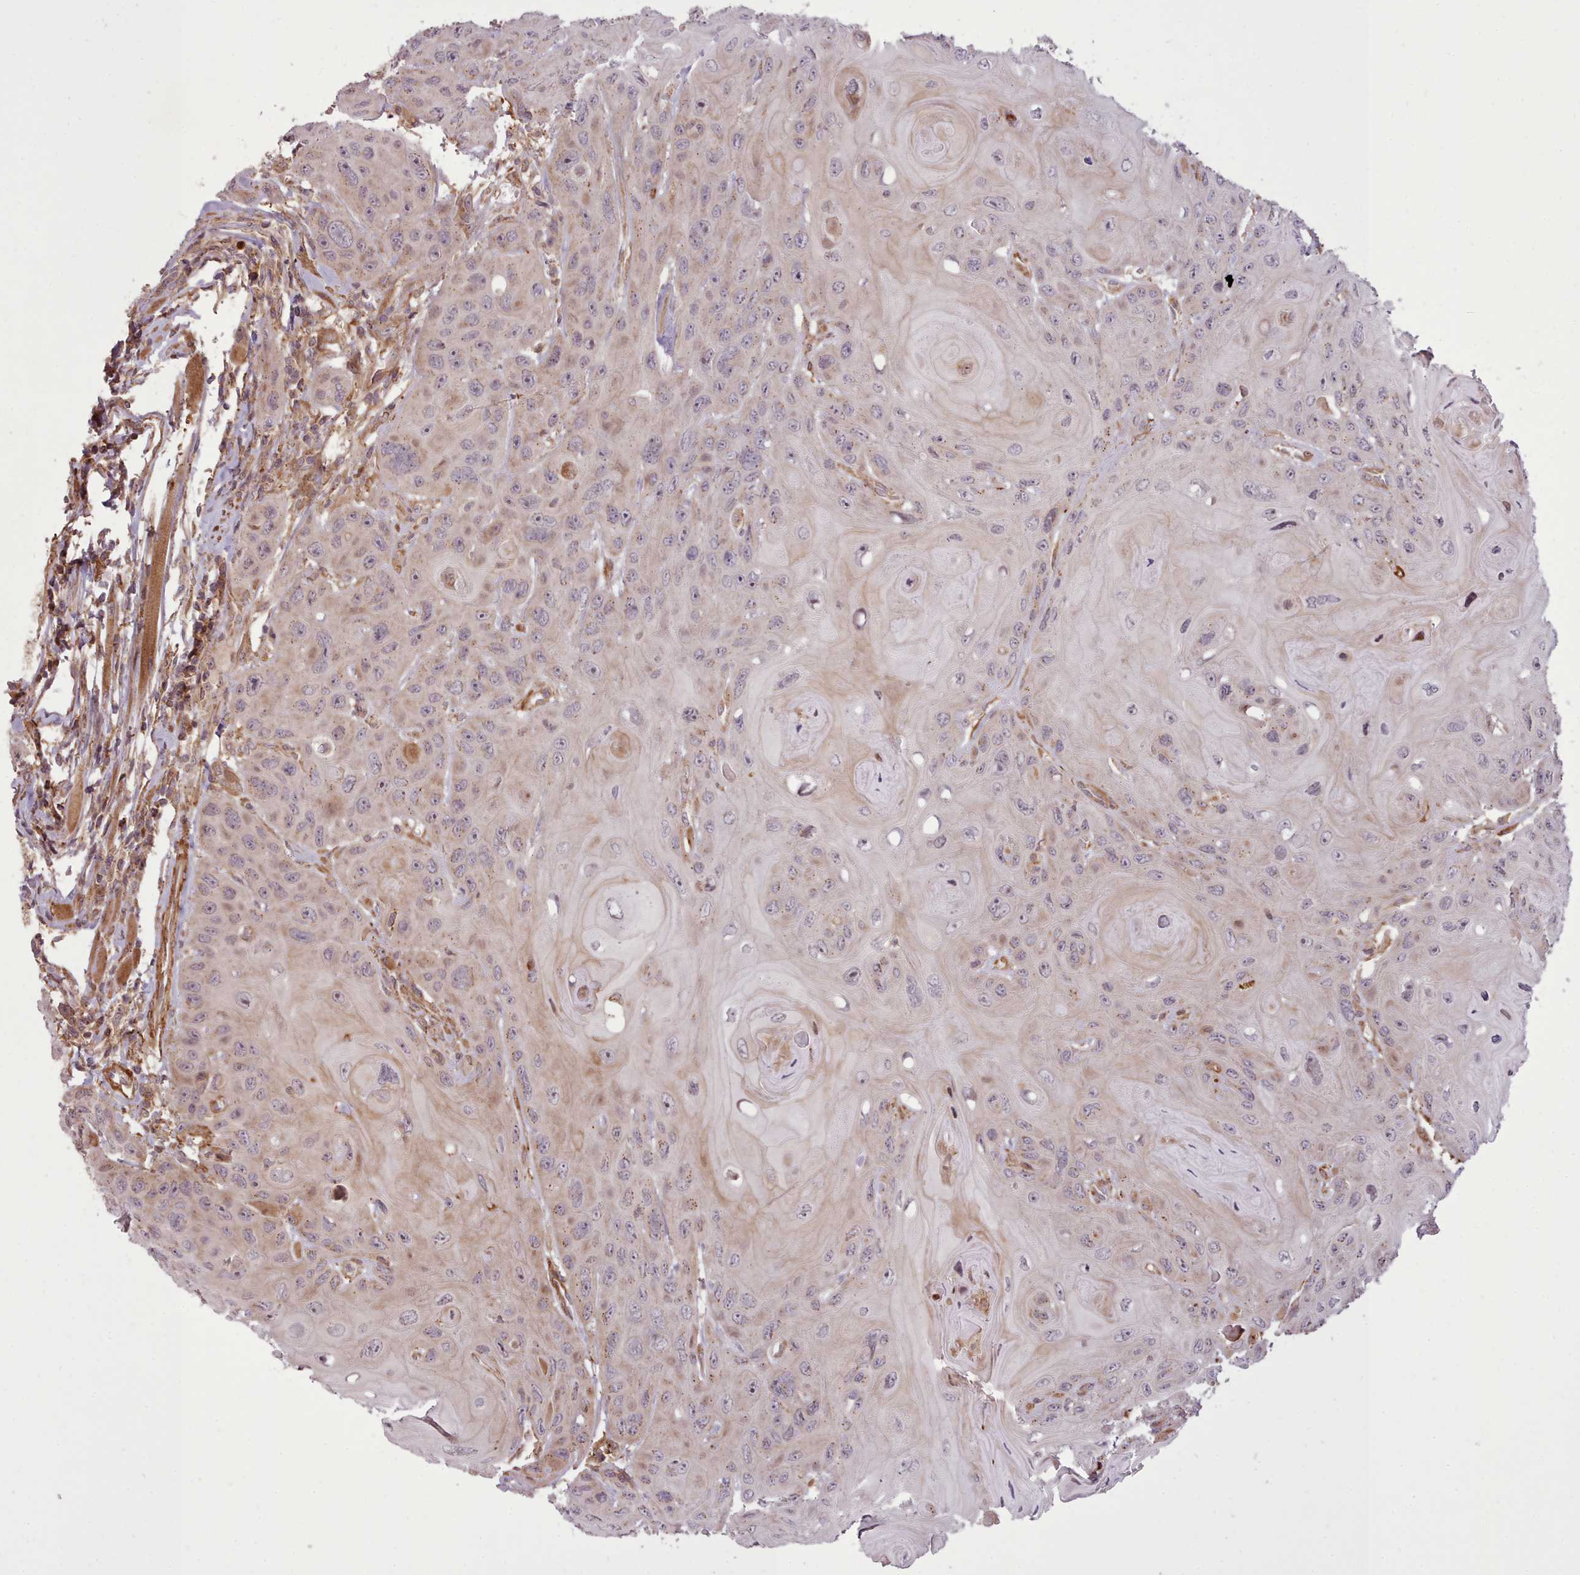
{"staining": {"intensity": "moderate", "quantity": "<25%", "location": "cytoplasmic/membranous"}, "tissue": "head and neck cancer", "cell_type": "Tumor cells", "image_type": "cancer", "snomed": [{"axis": "morphology", "description": "Squamous cell carcinoma, NOS"}, {"axis": "topography", "description": "Head-Neck"}], "caption": "There is low levels of moderate cytoplasmic/membranous staining in tumor cells of head and neck cancer, as demonstrated by immunohistochemical staining (brown color).", "gene": "NLRP7", "patient": {"sex": "female", "age": 59}}